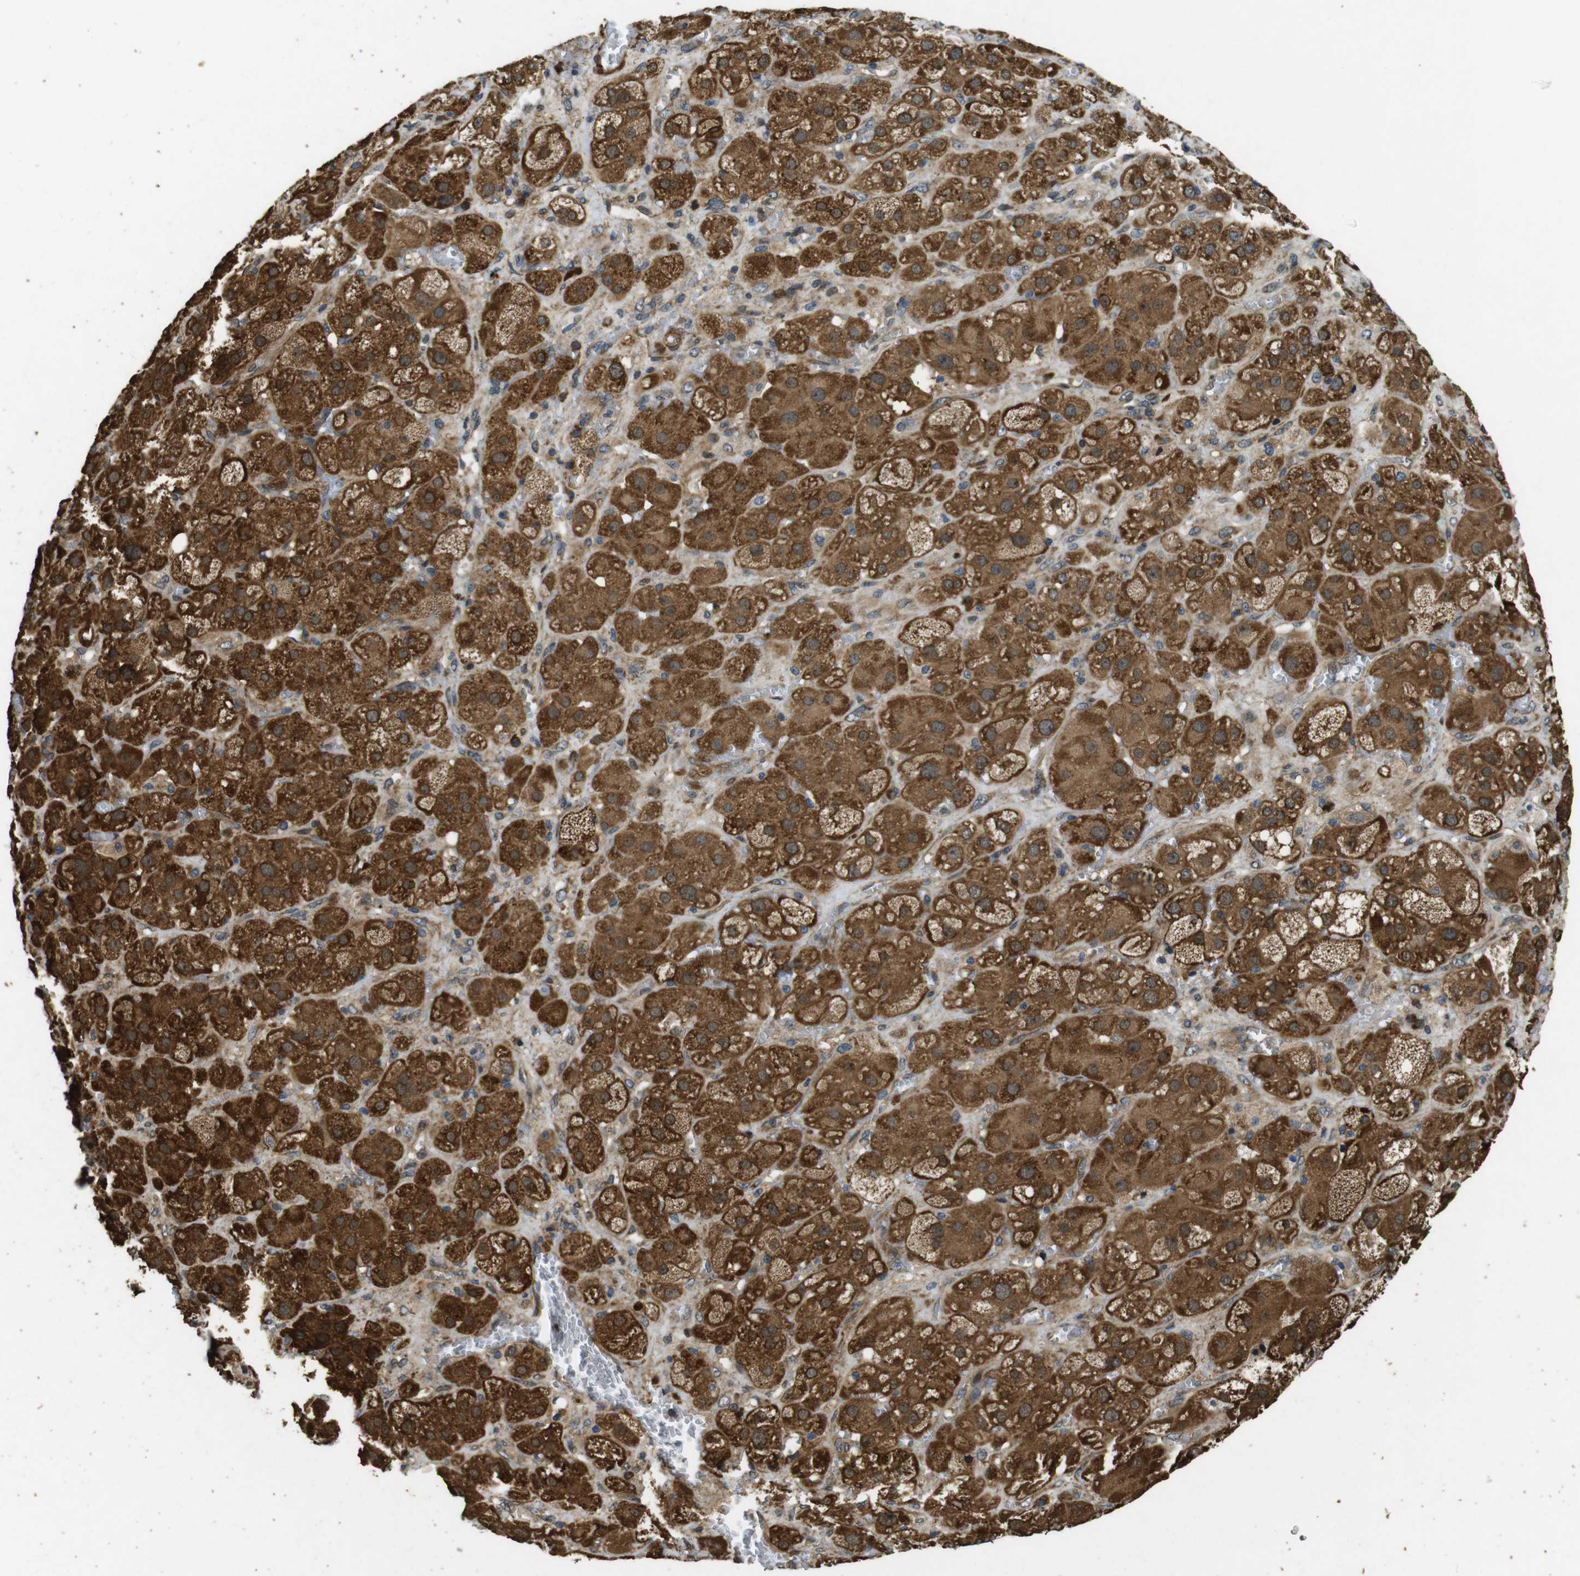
{"staining": {"intensity": "strong", "quantity": ">75%", "location": "cytoplasmic/membranous,nuclear"}, "tissue": "adrenal gland", "cell_type": "Glandular cells", "image_type": "normal", "snomed": [{"axis": "morphology", "description": "Normal tissue, NOS"}, {"axis": "topography", "description": "Adrenal gland"}], "caption": "High-power microscopy captured an IHC photomicrograph of unremarkable adrenal gland, revealing strong cytoplasmic/membranous,nuclear positivity in approximately >75% of glandular cells. (DAB (3,3'-diaminobenzidine) IHC with brightfield microscopy, high magnification).", "gene": "BNIP3", "patient": {"sex": "female", "age": 47}}